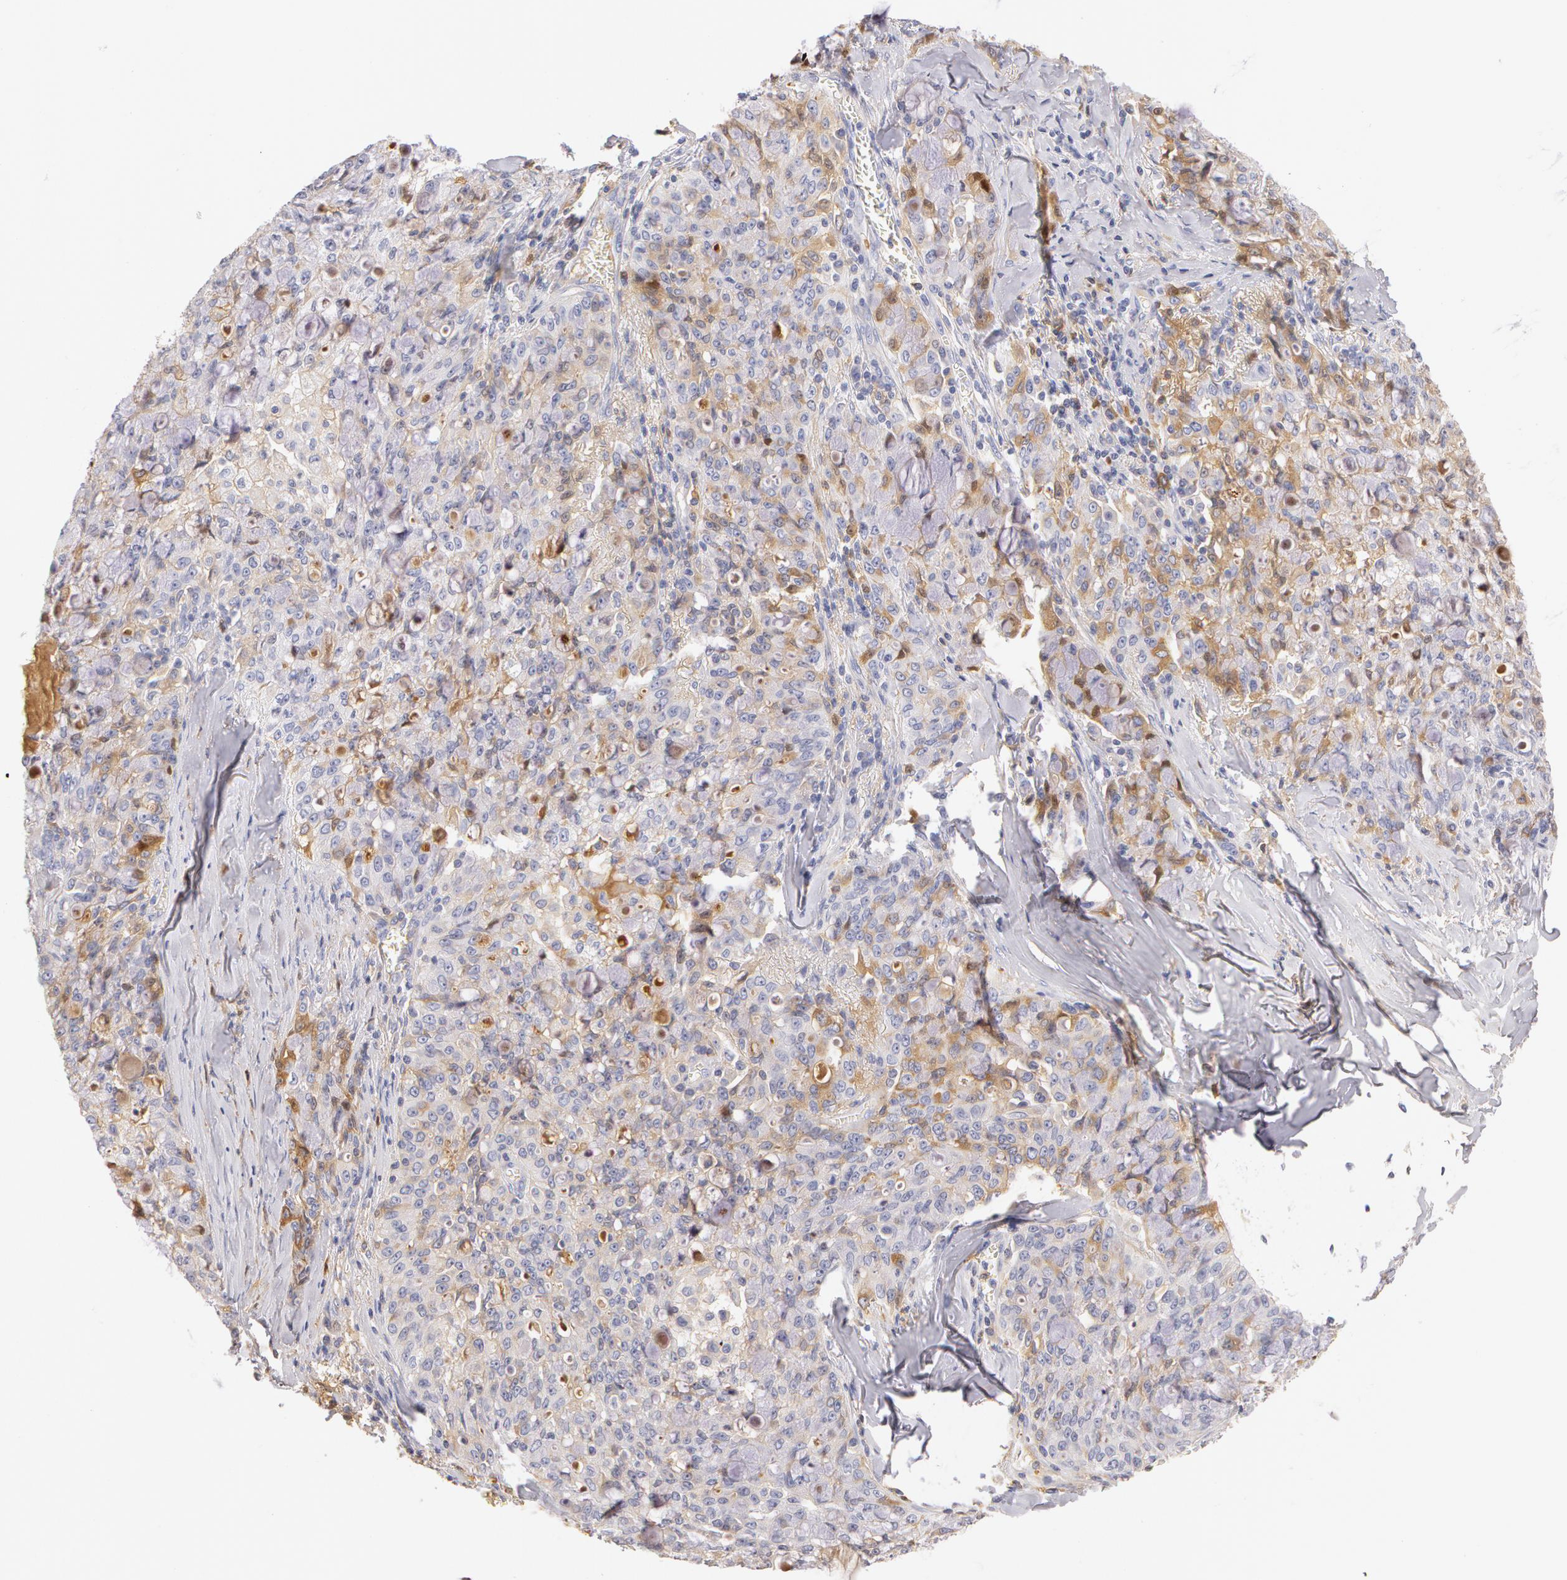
{"staining": {"intensity": "negative", "quantity": "none", "location": "none"}, "tissue": "lung cancer", "cell_type": "Tumor cells", "image_type": "cancer", "snomed": [{"axis": "morphology", "description": "Adenocarcinoma, NOS"}, {"axis": "topography", "description": "Lung"}], "caption": "IHC histopathology image of neoplastic tissue: human lung cancer stained with DAB (3,3'-diaminobenzidine) demonstrates no significant protein staining in tumor cells.", "gene": "AHSG", "patient": {"sex": "female", "age": 44}}